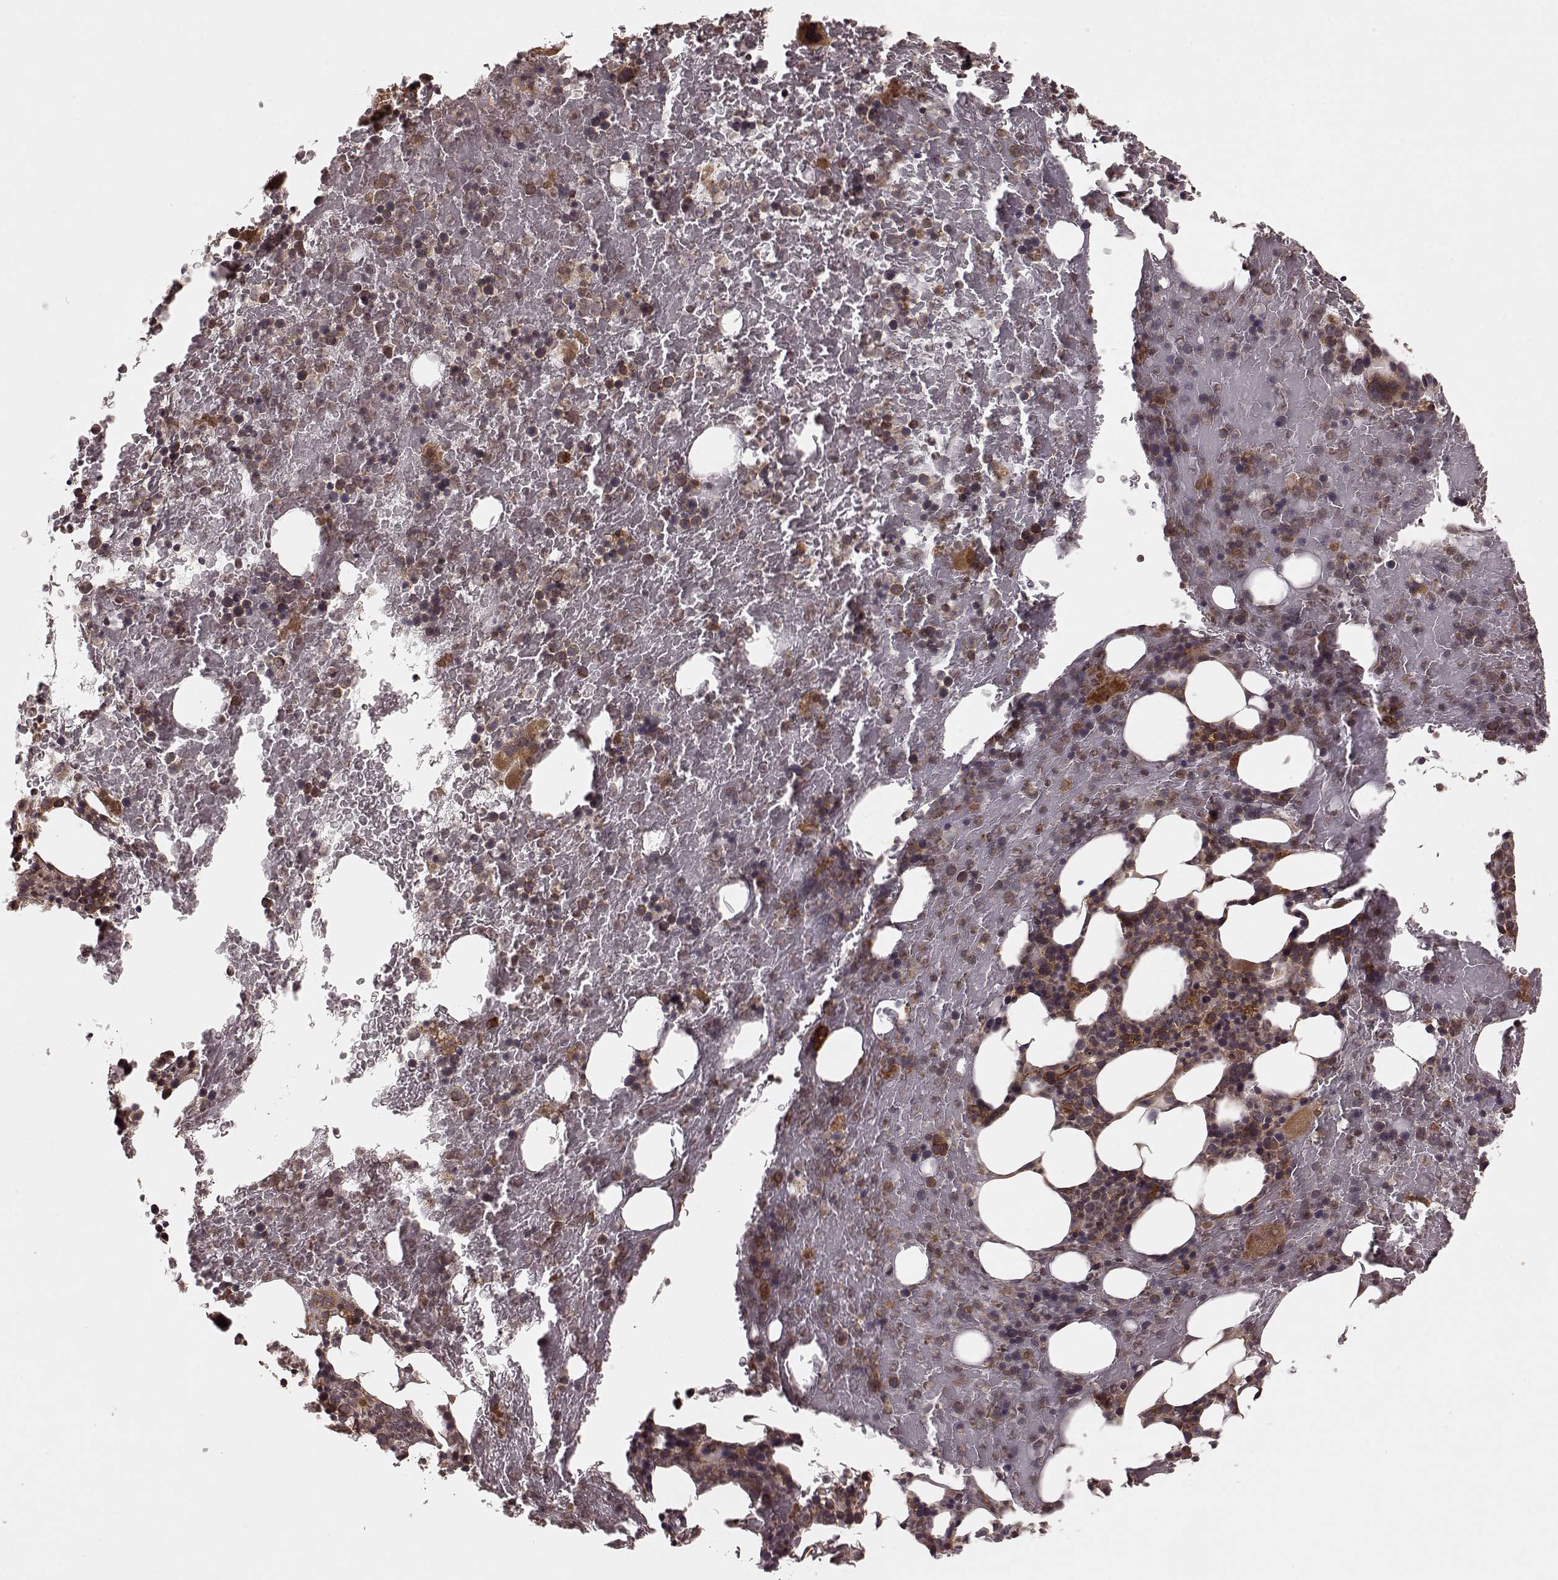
{"staining": {"intensity": "moderate", "quantity": "<25%", "location": "cytoplasmic/membranous"}, "tissue": "bone marrow", "cell_type": "Hematopoietic cells", "image_type": "normal", "snomed": [{"axis": "morphology", "description": "Normal tissue, NOS"}, {"axis": "topography", "description": "Bone marrow"}], "caption": "High-power microscopy captured an IHC histopathology image of unremarkable bone marrow, revealing moderate cytoplasmic/membranous staining in approximately <25% of hematopoietic cells.", "gene": "AGPAT1", "patient": {"sex": "male", "age": 72}}